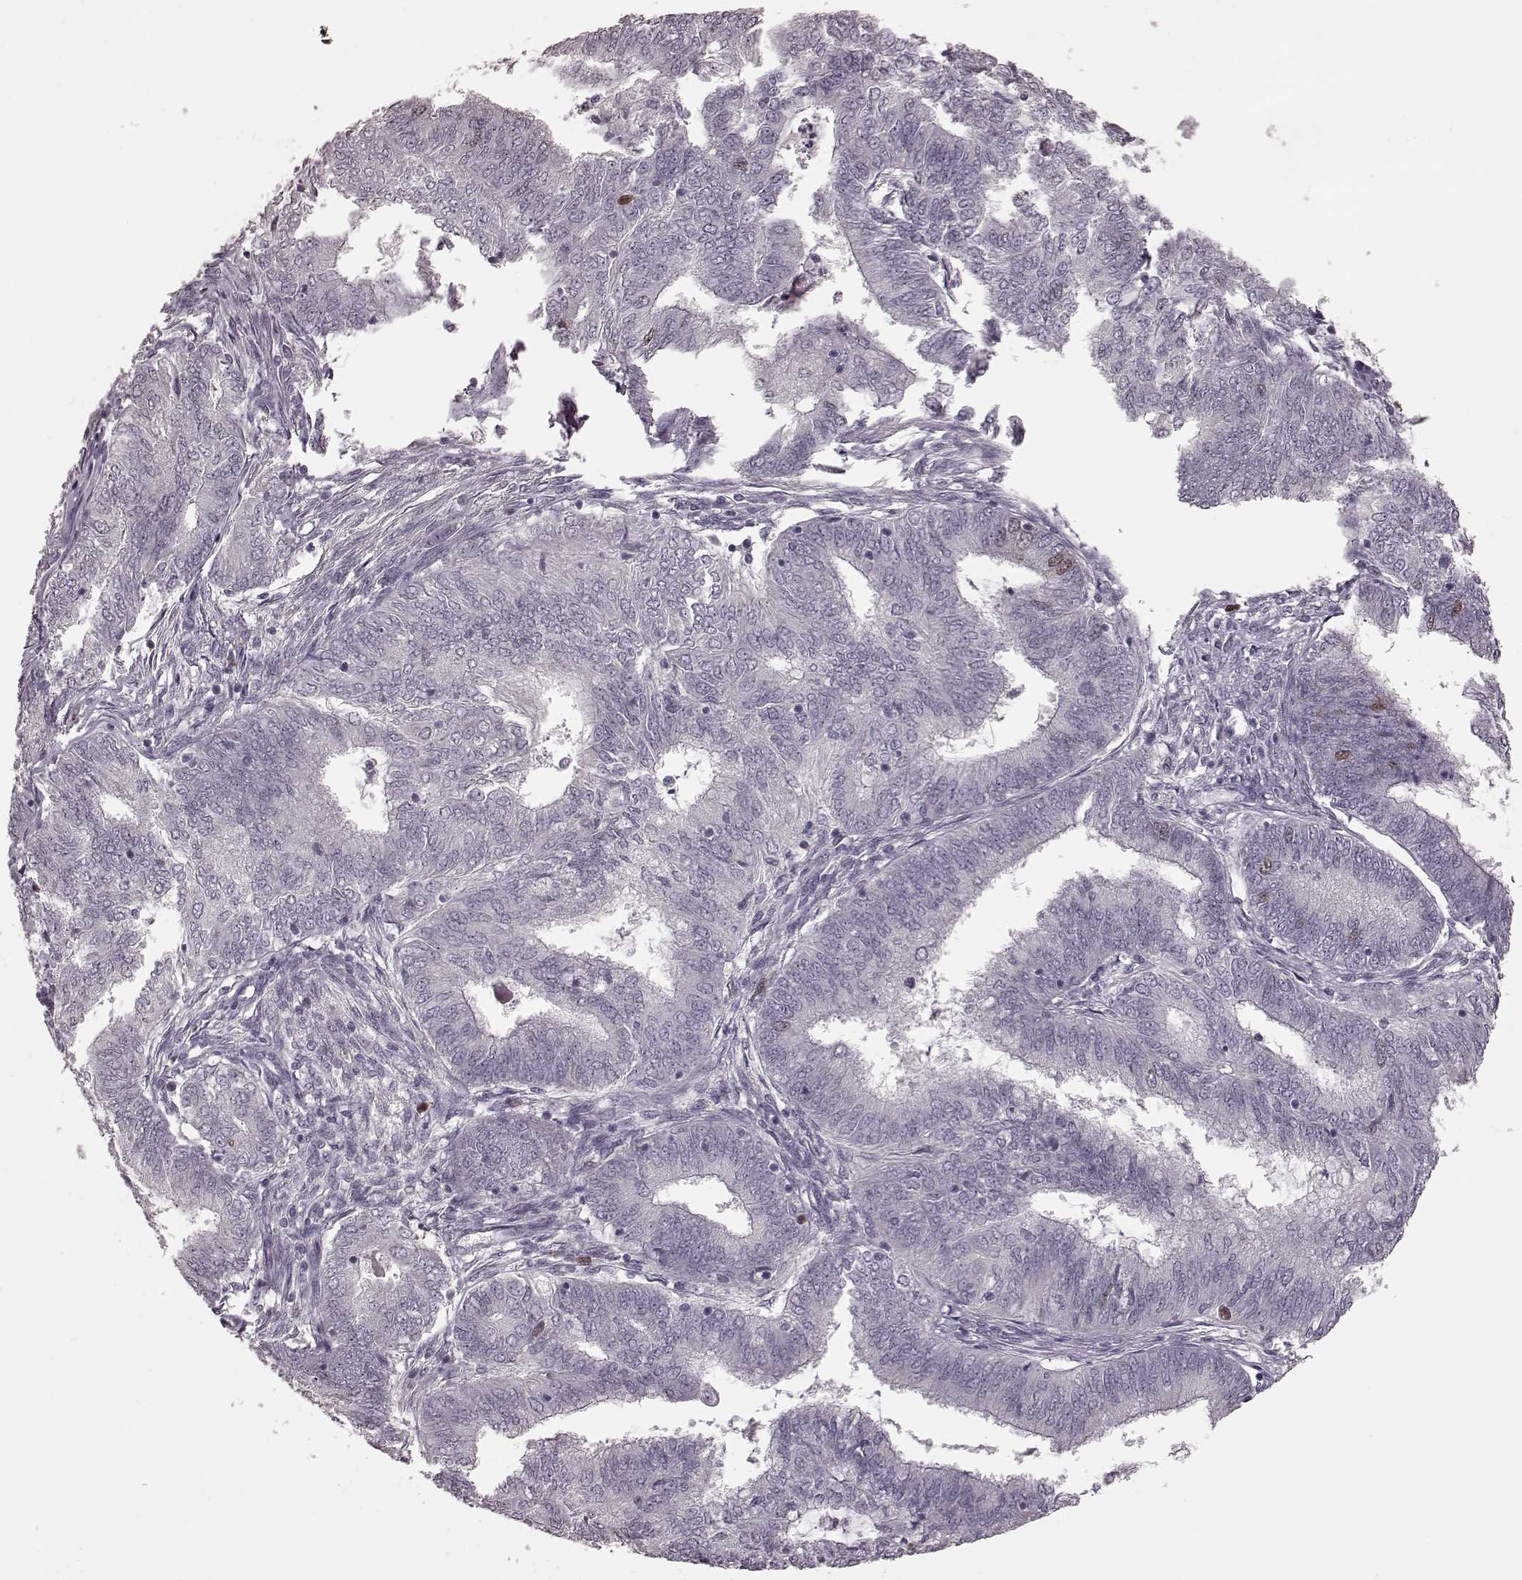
{"staining": {"intensity": "moderate", "quantity": "<25%", "location": "nuclear"}, "tissue": "endometrial cancer", "cell_type": "Tumor cells", "image_type": "cancer", "snomed": [{"axis": "morphology", "description": "Adenocarcinoma, NOS"}, {"axis": "topography", "description": "Endometrium"}], "caption": "Adenocarcinoma (endometrial) stained with immunohistochemistry (IHC) exhibits moderate nuclear staining in approximately <25% of tumor cells.", "gene": "CCNA2", "patient": {"sex": "female", "age": 62}}